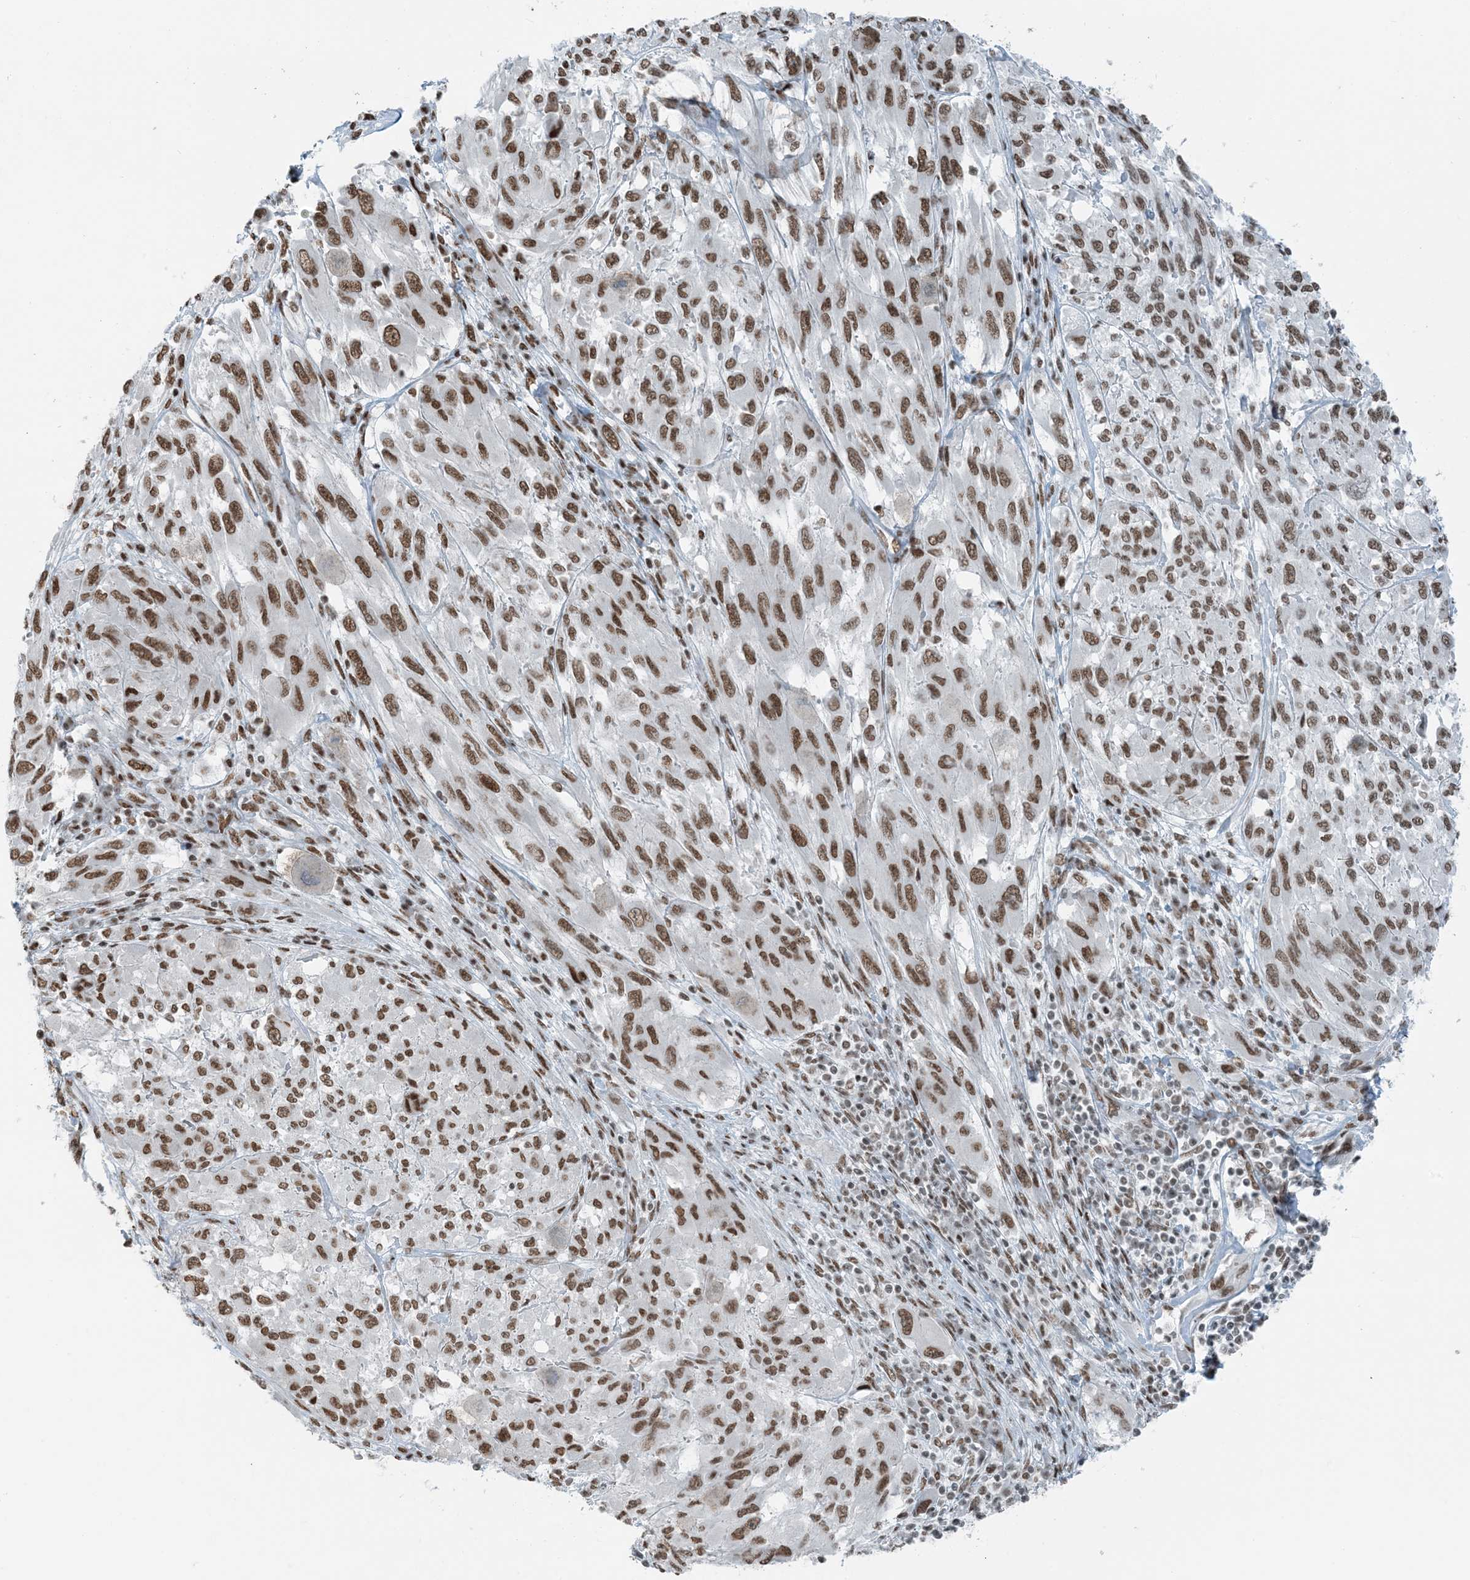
{"staining": {"intensity": "moderate", "quantity": ">75%", "location": "nuclear"}, "tissue": "melanoma", "cell_type": "Tumor cells", "image_type": "cancer", "snomed": [{"axis": "morphology", "description": "Malignant melanoma, NOS"}, {"axis": "topography", "description": "Skin"}], "caption": "Melanoma tissue reveals moderate nuclear staining in about >75% of tumor cells", "gene": "ZNF500", "patient": {"sex": "female", "age": 91}}